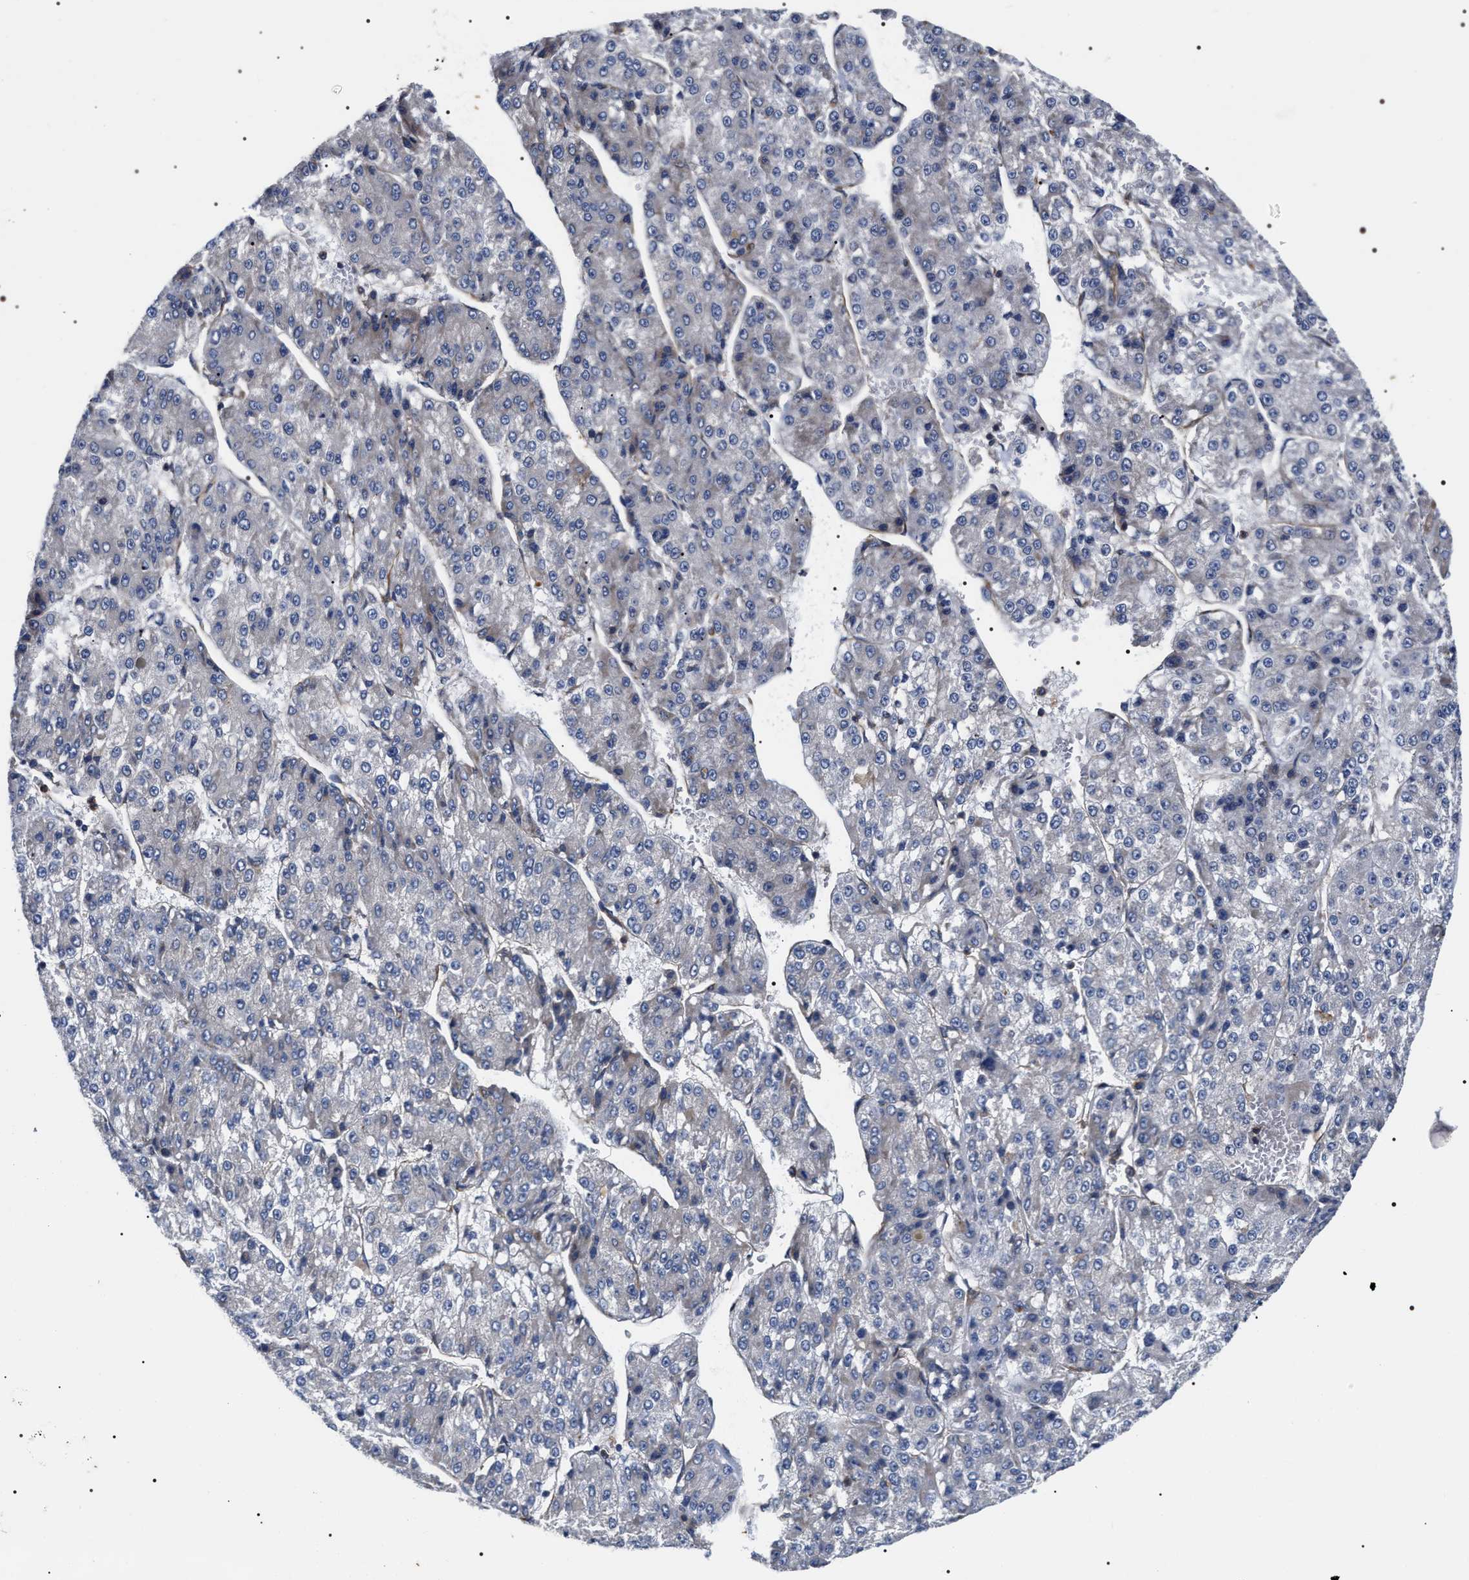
{"staining": {"intensity": "negative", "quantity": "none", "location": "none"}, "tissue": "liver cancer", "cell_type": "Tumor cells", "image_type": "cancer", "snomed": [{"axis": "morphology", "description": "Carcinoma, Hepatocellular, NOS"}, {"axis": "topography", "description": "Liver"}], "caption": "Tumor cells show no significant protein expression in liver cancer. Brightfield microscopy of IHC stained with DAB (brown) and hematoxylin (blue), captured at high magnification.", "gene": "TSPAN33", "patient": {"sex": "female", "age": 73}}